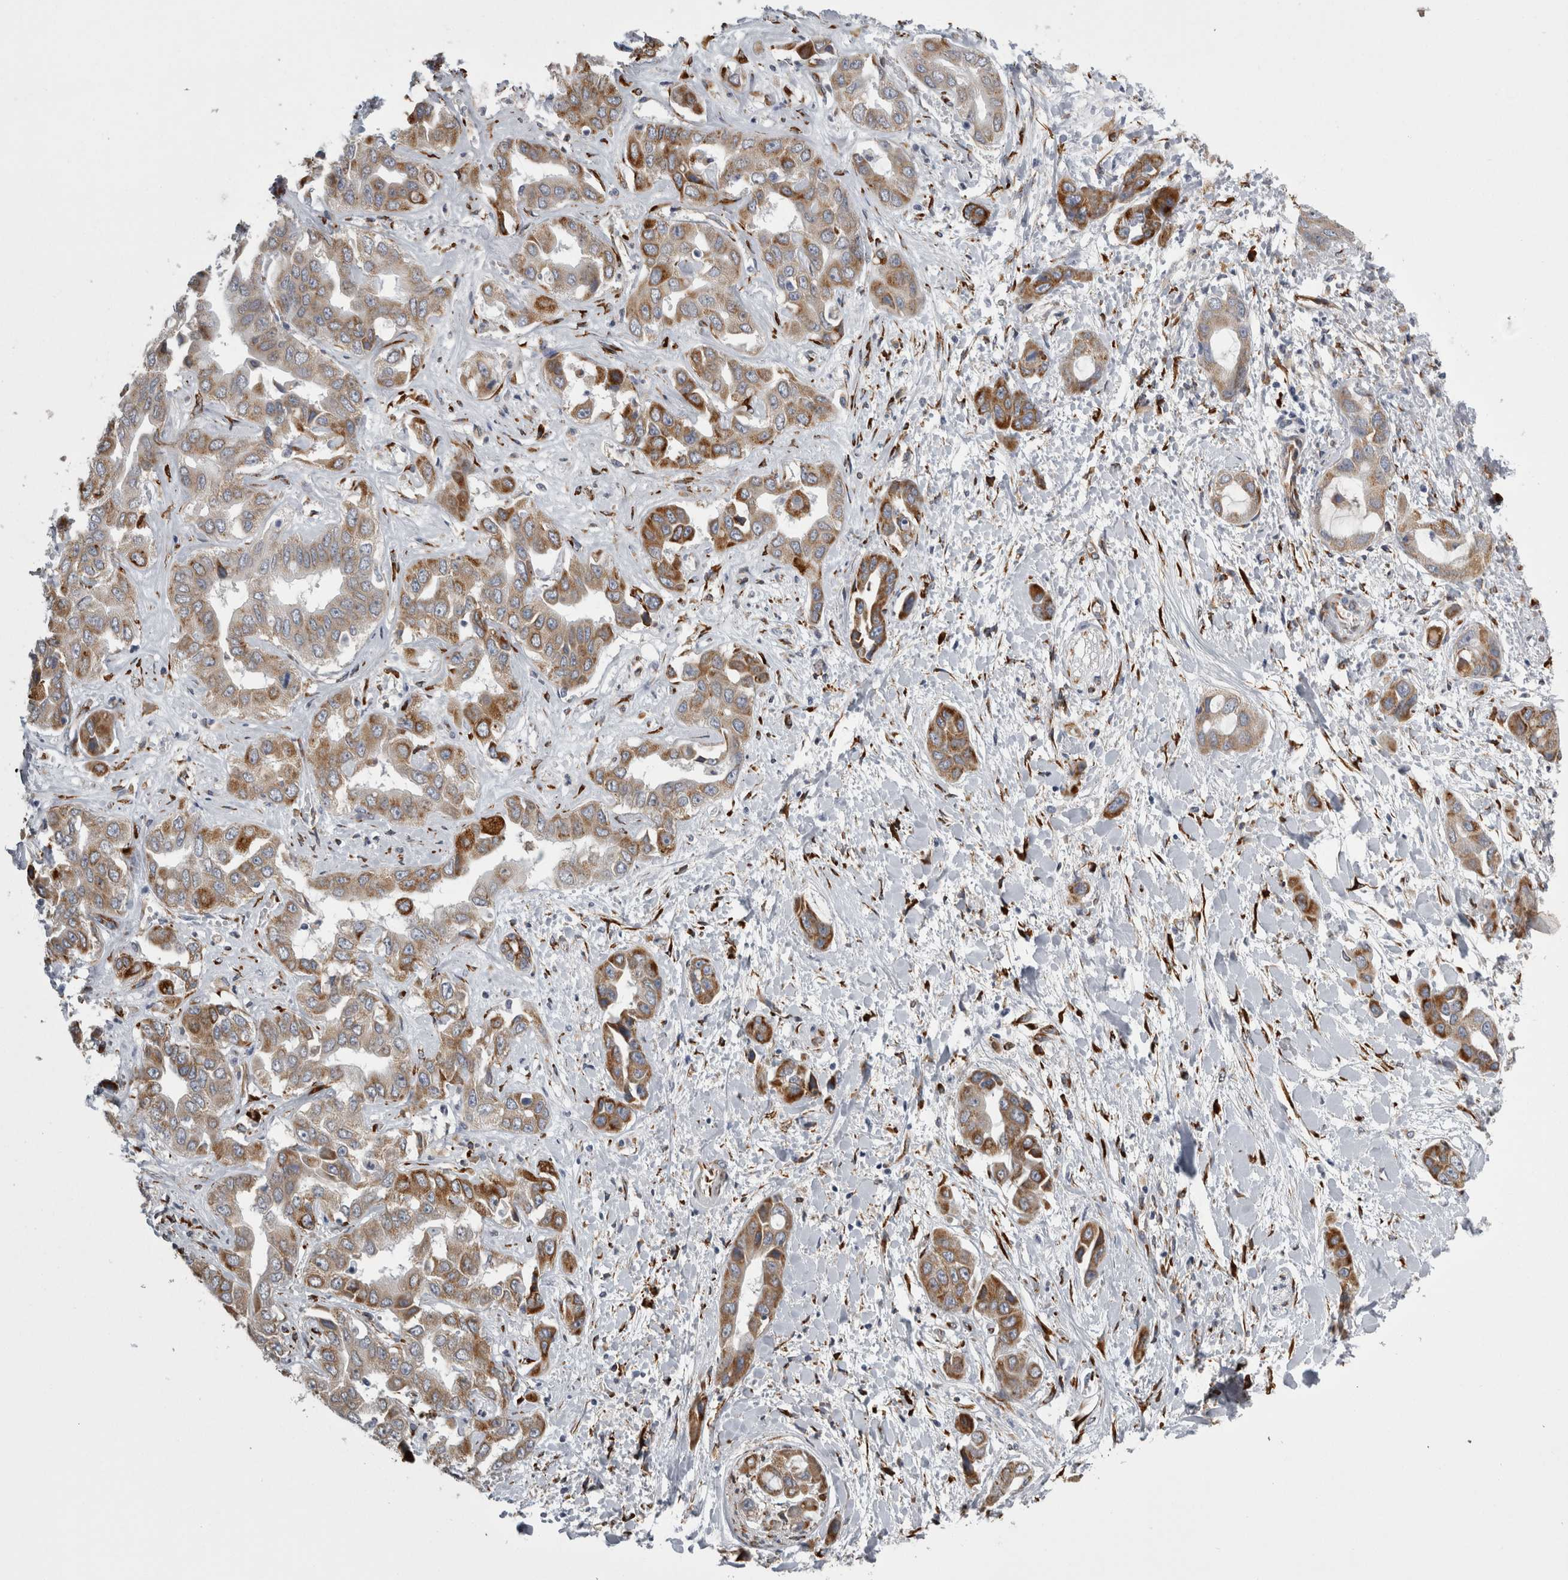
{"staining": {"intensity": "moderate", "quantity": "25%-75%", "location": "cytoplasmic/membranous"}, "tissue": "liver cancer", "cell_type": "Tumor cells", "image_type": "cancer", "snomed": [{"axis": "morphology", "description": "Cholangiocarcinoma"}, {"axis": "topography", "description": "Liver"}], "caption": "An image of human cholangiocarcinoma (liver) stained for a protein shows moderate cytoplasmic/membranous brown staining in tumor cells.", "gene": "FHIP2B", "patient": {"sex": "female", "age": 52}}